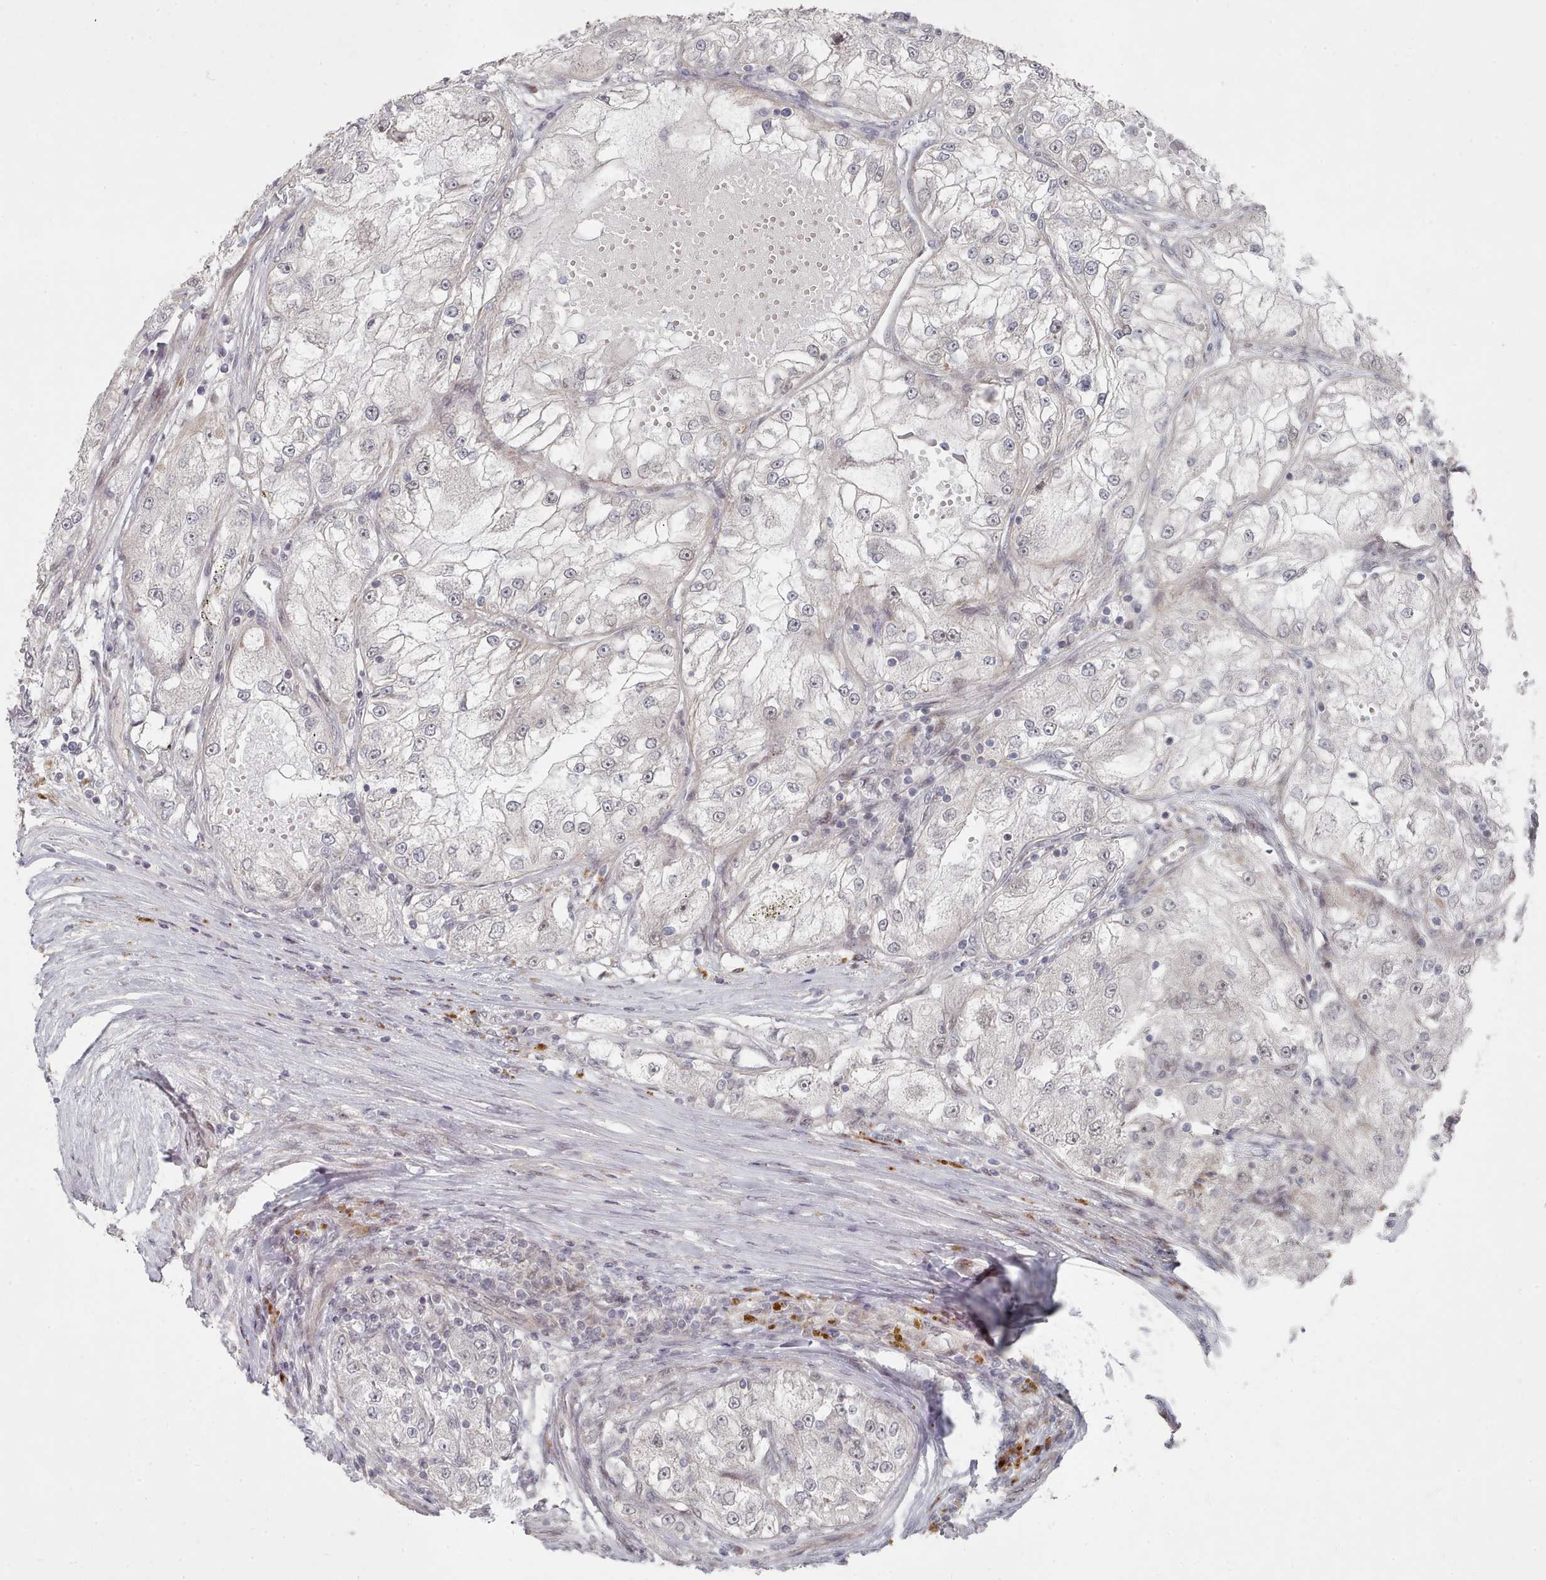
{"staining": {"intensity": "negative", "quantity": "none", "location": "none"}, "tissue": "renal cancer", "cell_type": "Tumor cells", "image_type": "cancer", "snomed": [{"axis": "morphology", "description": "Adenocarcinoma, NOS"}, {"axis": "topography", "description": "Kidney"}], "caption": "This is an immunohistochemistry image of human renal cancer (adenocarcinoma). There is no expression in tumor cells.", "gene": "CPSF4", "patient": {"sex": "female", "age": 72}}